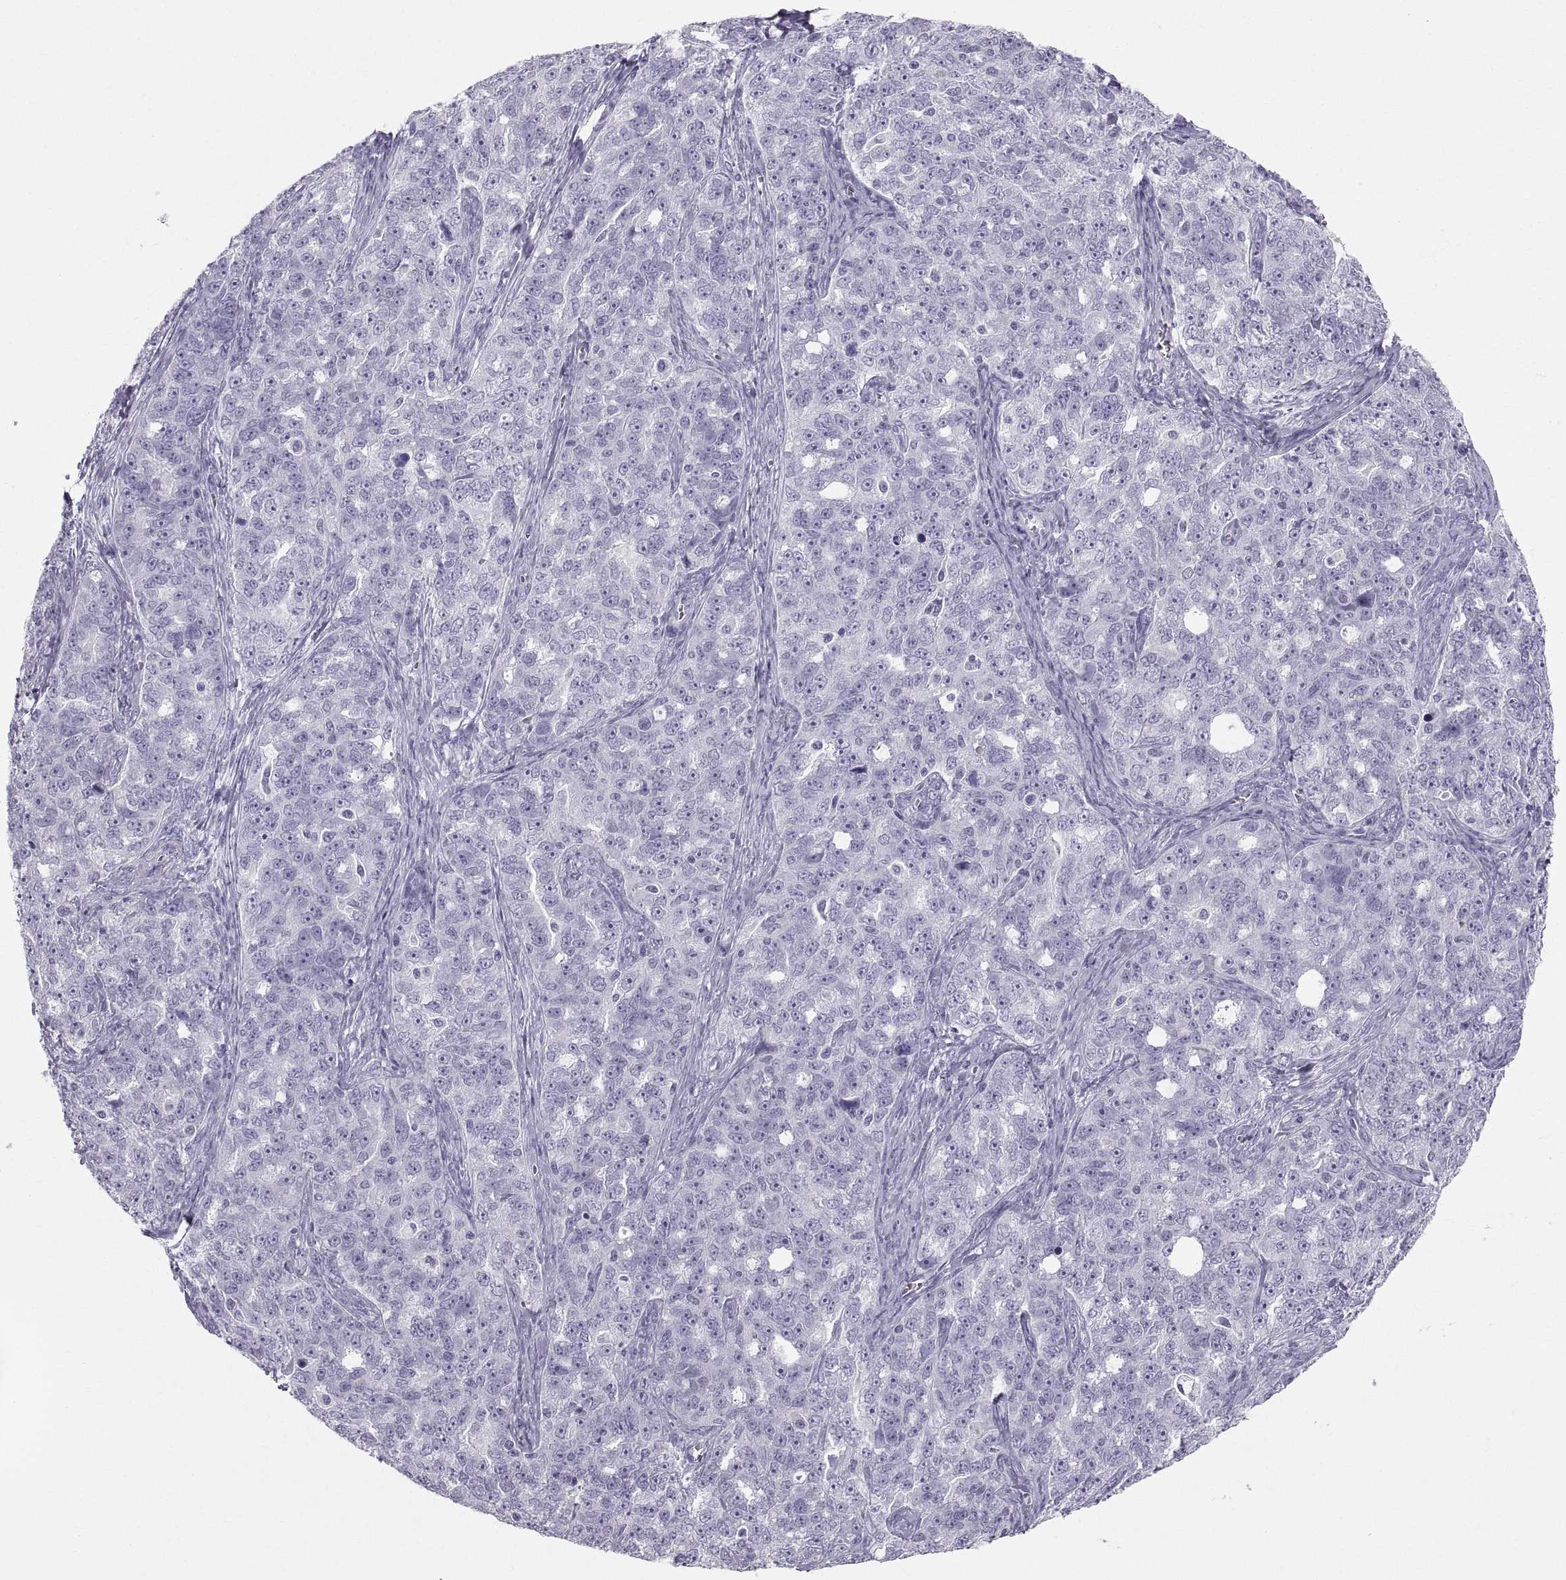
{"staining": {"intensity": "negative", "quantity": "none", "location": "none"}, "tissue": "ovarian cancer", "cell_type": "Tumor cells", "image_type": "cancer", "snomed": [{"axis": "morphology", "description": "Cystadenocarcinoma, serous, NOS"}, {"axis": "topography", "description": "Ovary"}], "caption": "A high-resolution micrograph shows immunohistochemistry (IHC) staining of ovarian cancer (serous cystadenocarcinoma), which demonstrates no significant positivity in tumor cells. (DAB (3,3'-diaminobenzidine) IHC visualized using brightfield microscopy, high magnification).", "gene": "SLC22A6", "patient": {"sex": "female", "age": 51}}